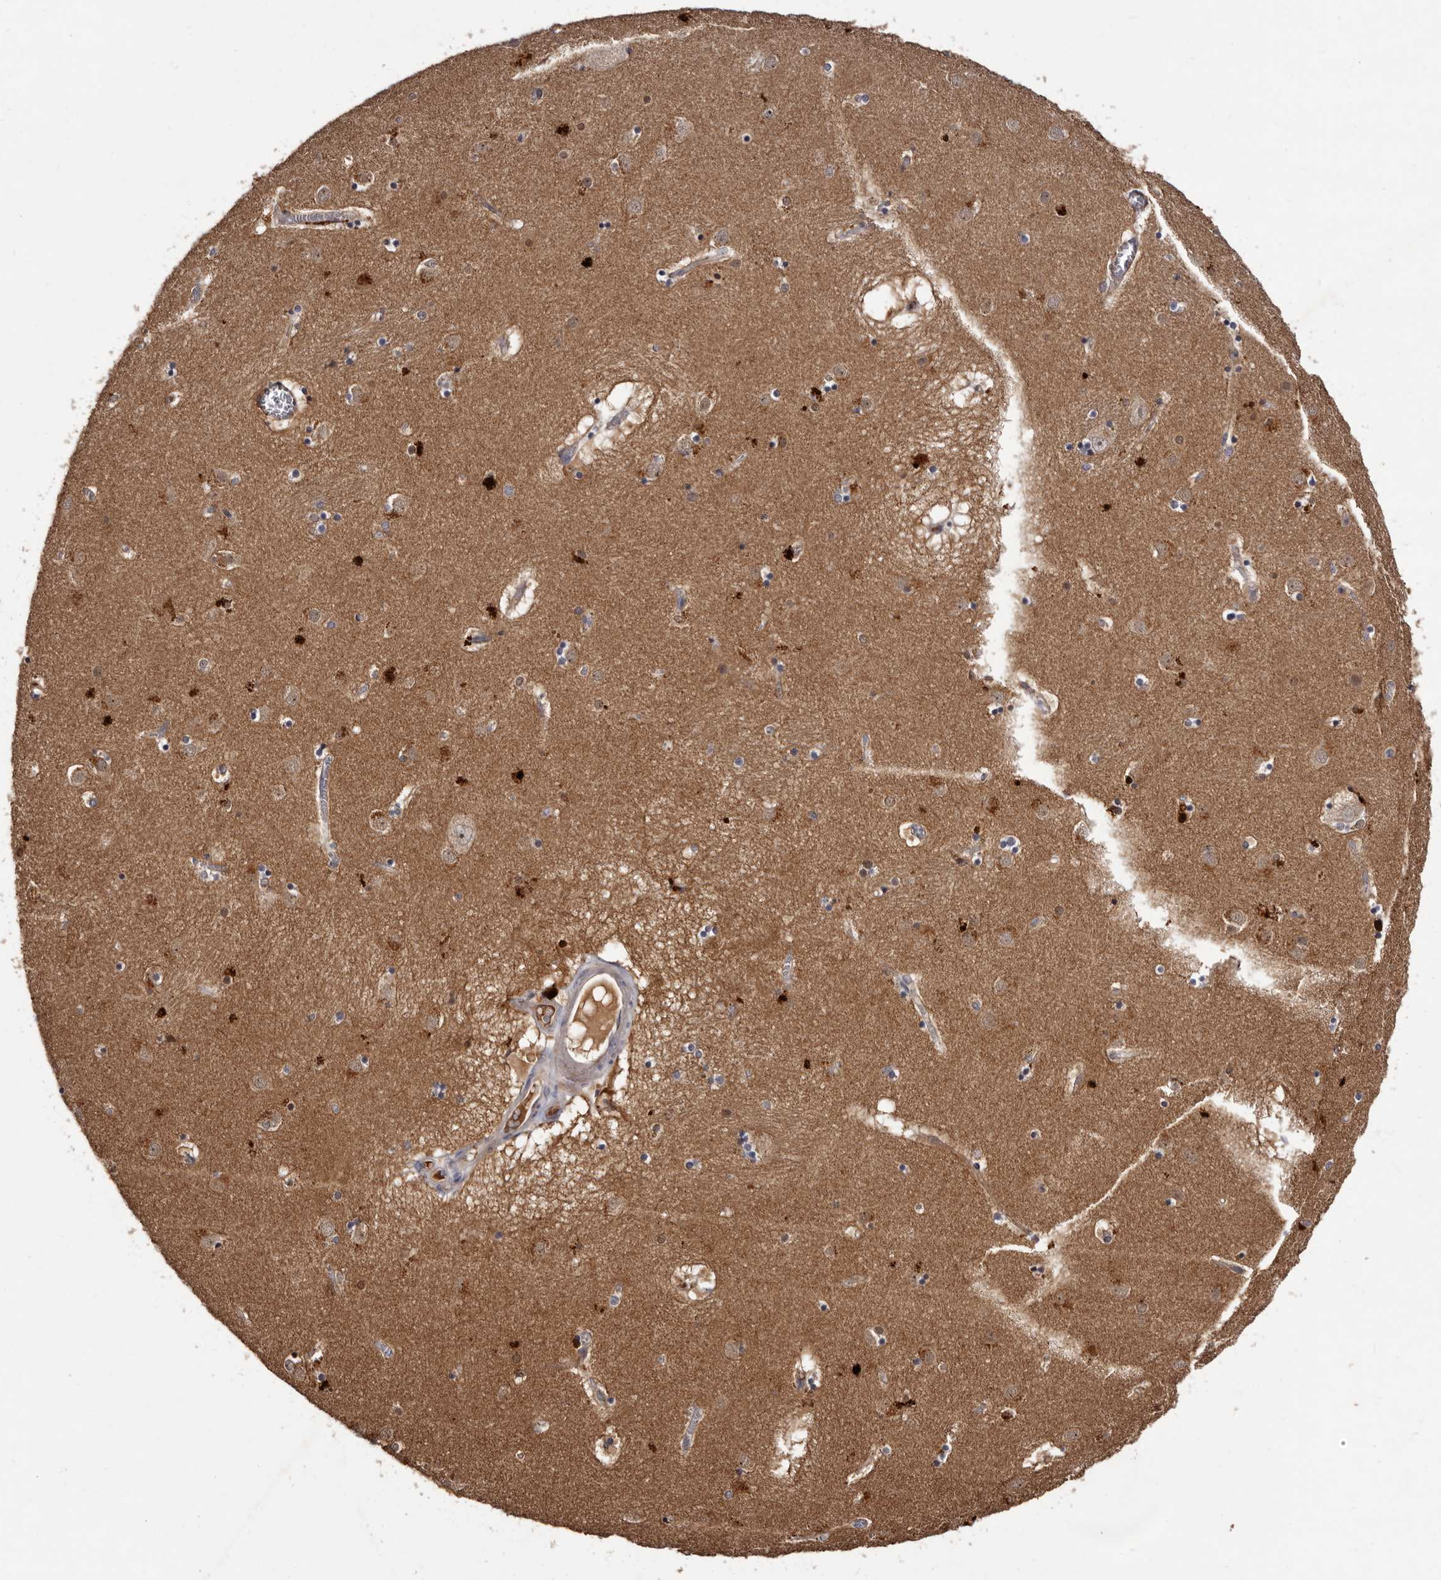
{"staining": {"intensity": "weak", "quantity": "<25%", "location": "cytoplasmic/membranous"}, "tissue": "caudate", "cell_type": "Glial cells", "image_type": "normal", "snomed": [{"axis": "morphology", "description": "Normal tissue, NOS"}, {"axis": "topography", "description": "Lateral ventricle wall"}], "caption": "Immunohistochemistry (IHC) image of benign caudate stained for a protein (brown), which exhibits no staining in glial cells. (DAB (3,3'-diaminobenzidine) immunohistochemistry visualized using brightfield microscopy, high magnification).", "gene": "LANCL2", "patient": {"sex": "male", "age": 70}}